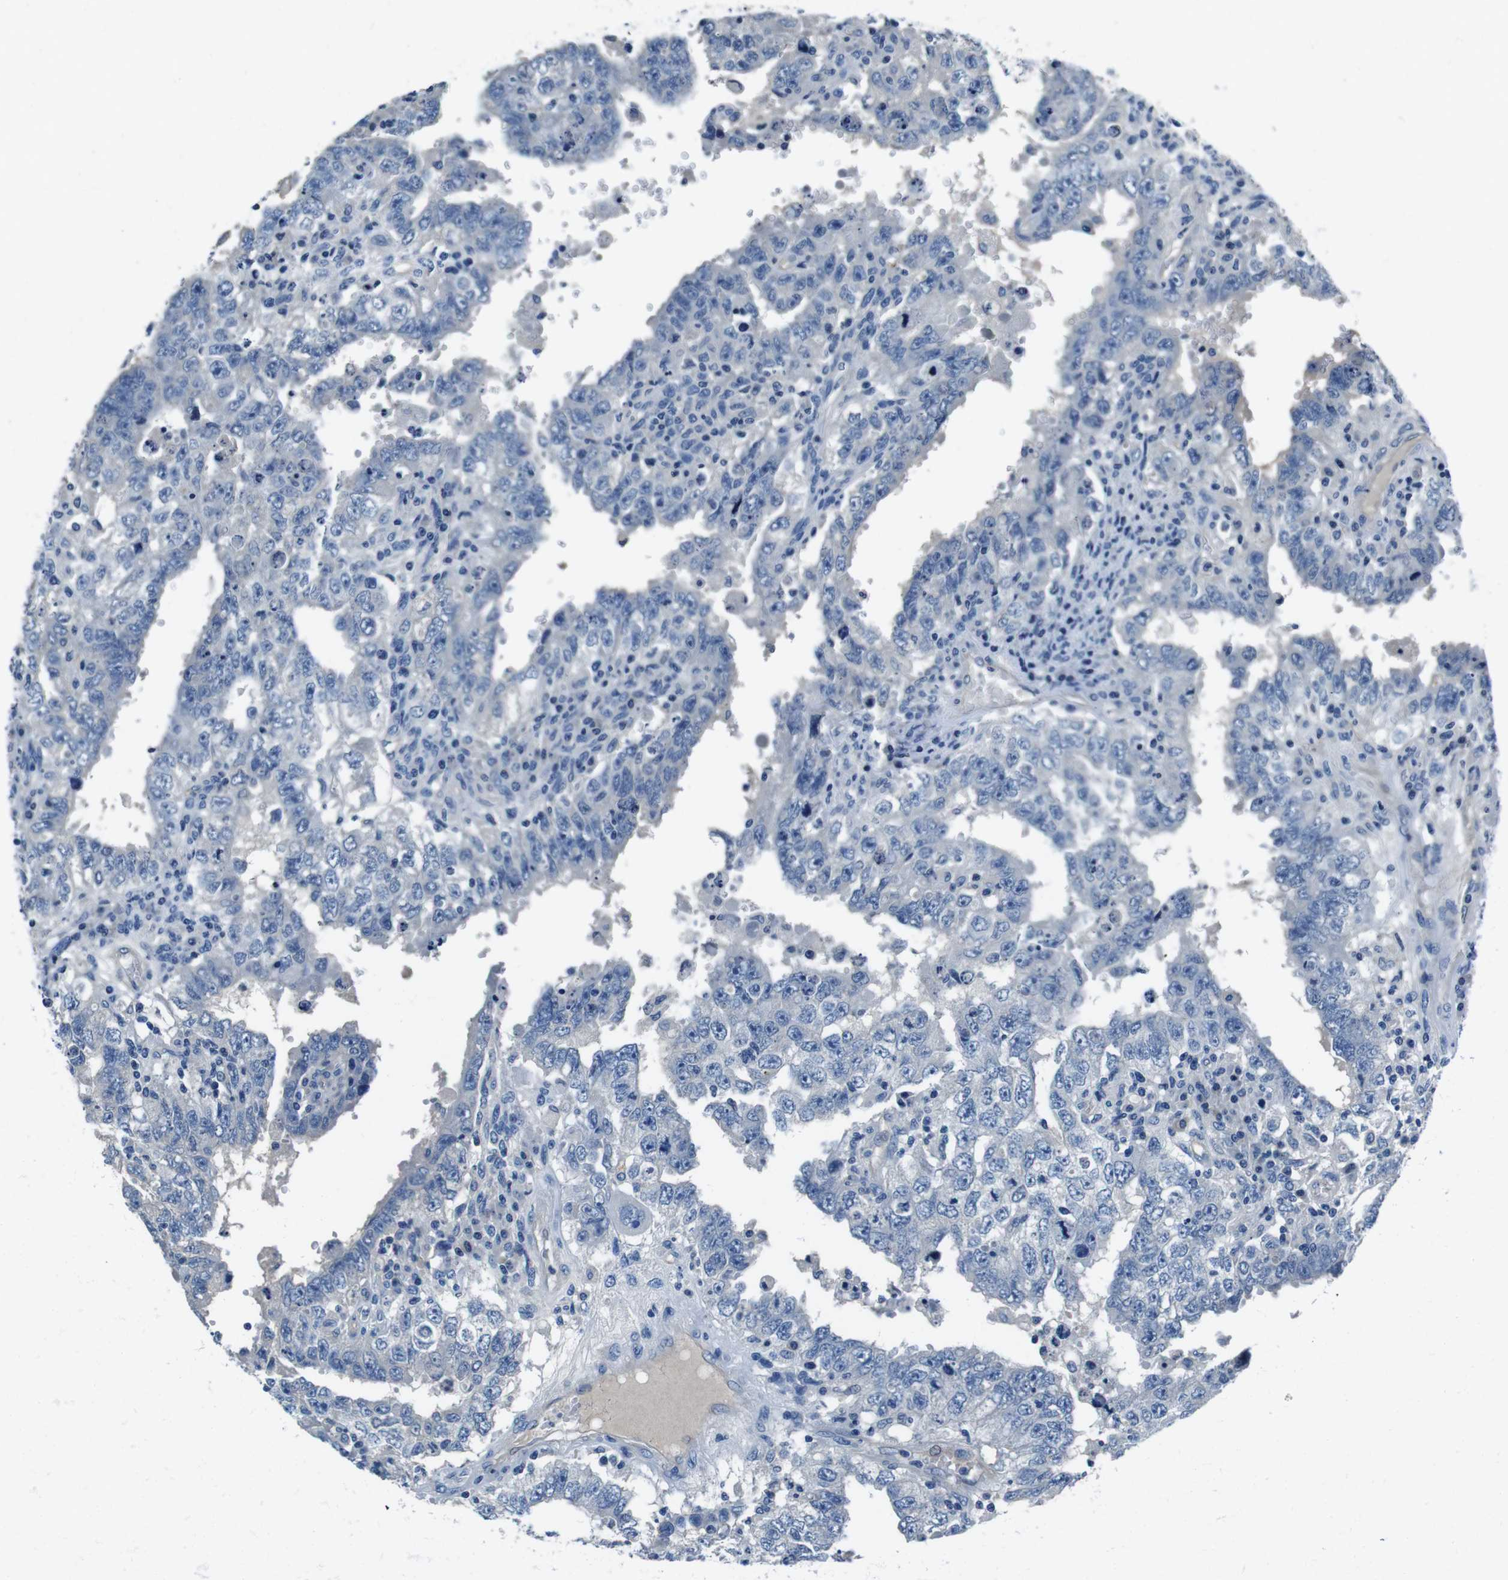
{"staining": {"intensity": "negative", "quantity": "none", "location": "none"}, "tissue": "testis cancer", "cell_type": "Tumor cells", "image_type": "cancer", "snomed": [{"axis": "morphology", "description": "Carcinoma, Embryonal, NOS"}, {"axis": "topography", "description": "Testis"}], "caption": "IHC of testis cancer reveals no staining in tumor cells.", "gene": "CASQ1", "patient": {"sex": "male", "age": 26}}